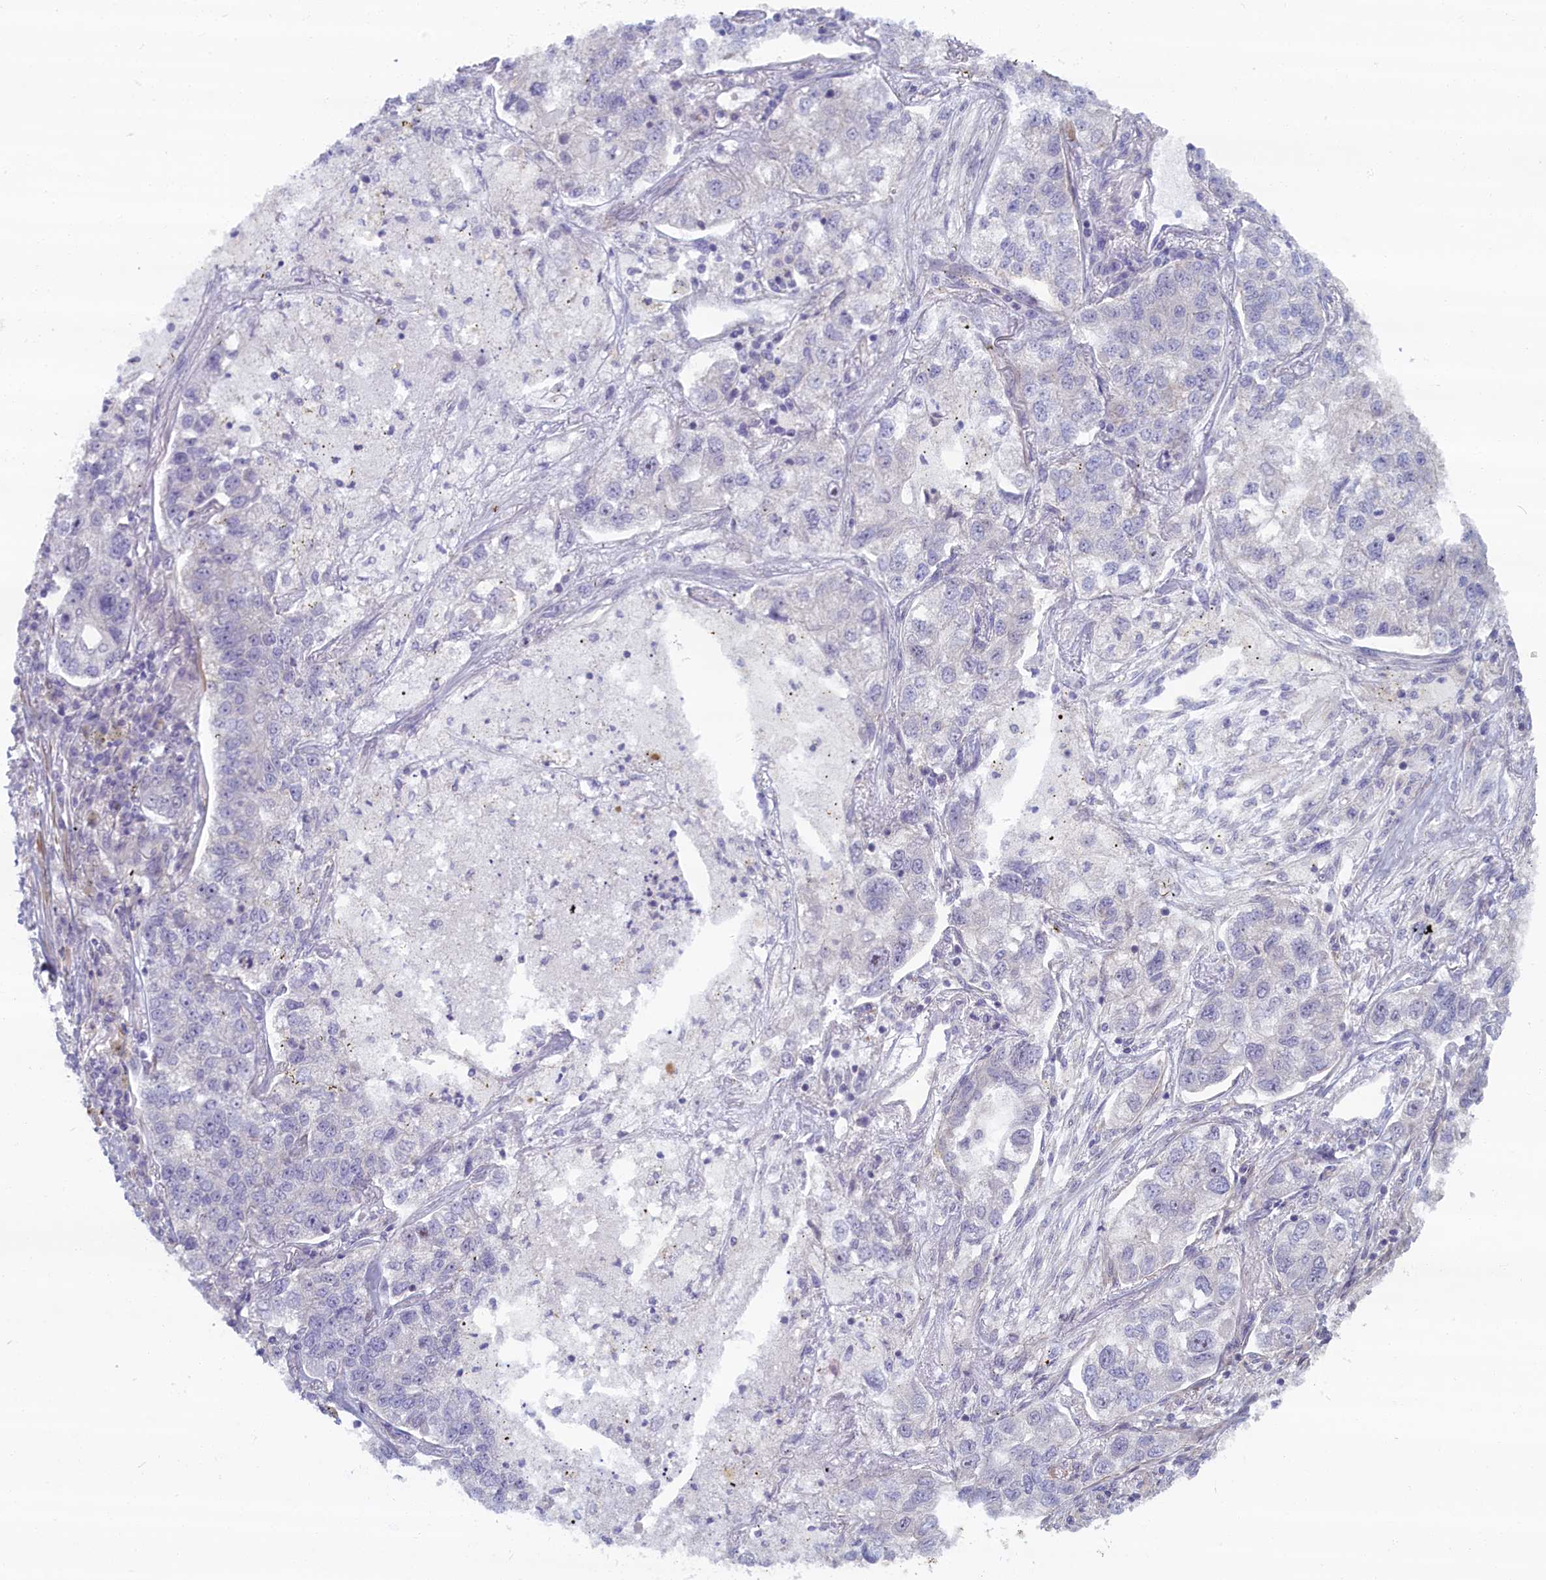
{"staining": {"intensity": "negative", "quantity": "none", "location": "none"}, "tissue": "lung cancer", "cell_type": "Tumor cells", "image_type": "cancer", "snomed": [{"axis": "morphology", "description": "Adenocarcinoma, NOS"}, {"axis": "topography", "description": "Lung"}], "caption": "This is a histopathology image of immunohistochemistry (IHC) staining of lung adenocarcinoma, which shows no staining in tumor cells.", "gene": "TRPM4", "patient": {"sex": "male", "age": 49}}